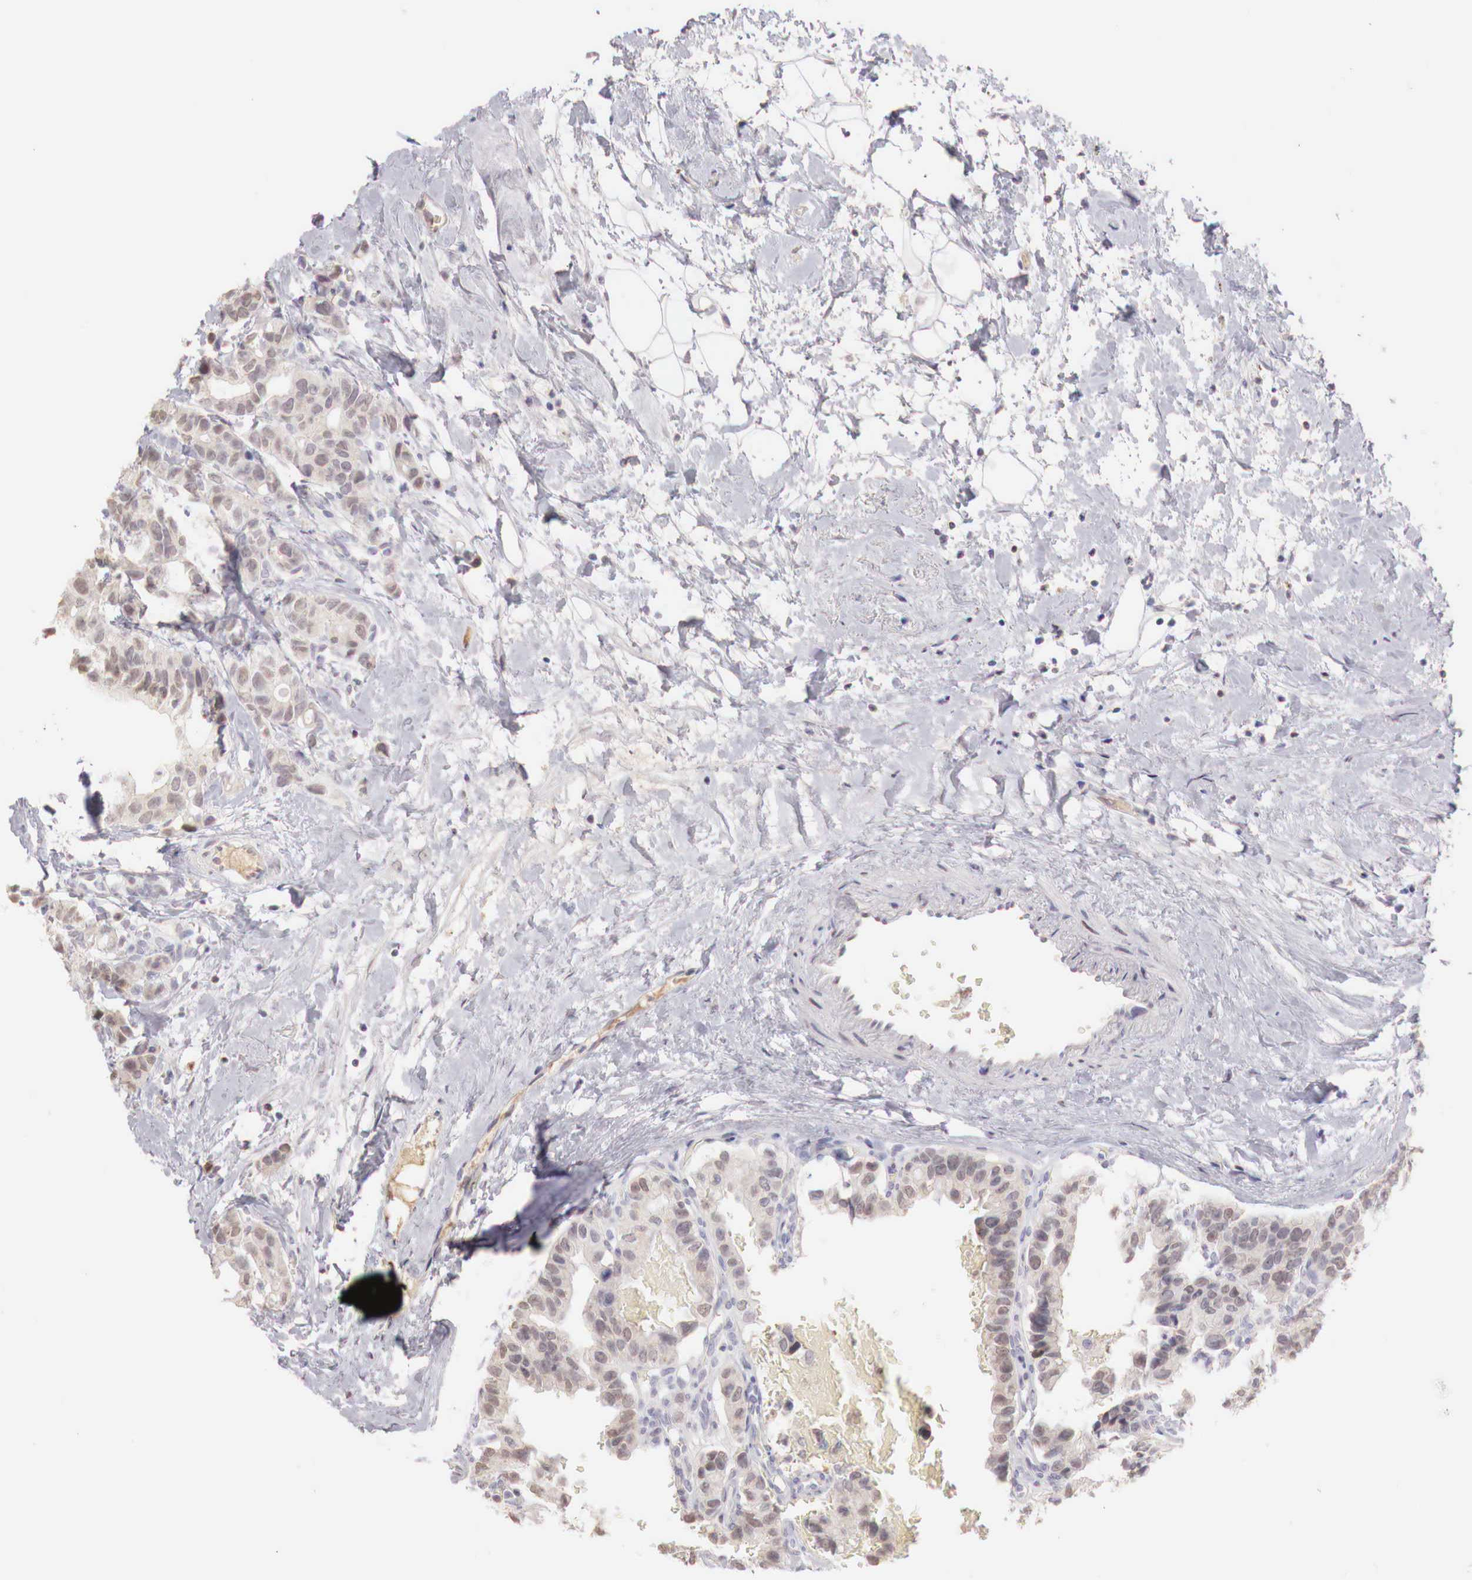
{"staining": {"intensity": "negative", "quantity": "none", "location": "none"}, "tissue": "breast cancer", "cell_type": "Tumor cells", "image_type": "cancer", "snomed": [{"axis": "morphology", "description": "Duct carcinoma"}, {"axis": "topography", "description": "Breast"}], "caption": "DAB (3,3'-diaminobenzidine) immunohistochemical staining of human breast cancer (infiltrating ductal carcinoma) reveals no significant positivity in tumor cells.", "gene": "XPNPEP2", "patient": {"sex": "female", "age": 69}}